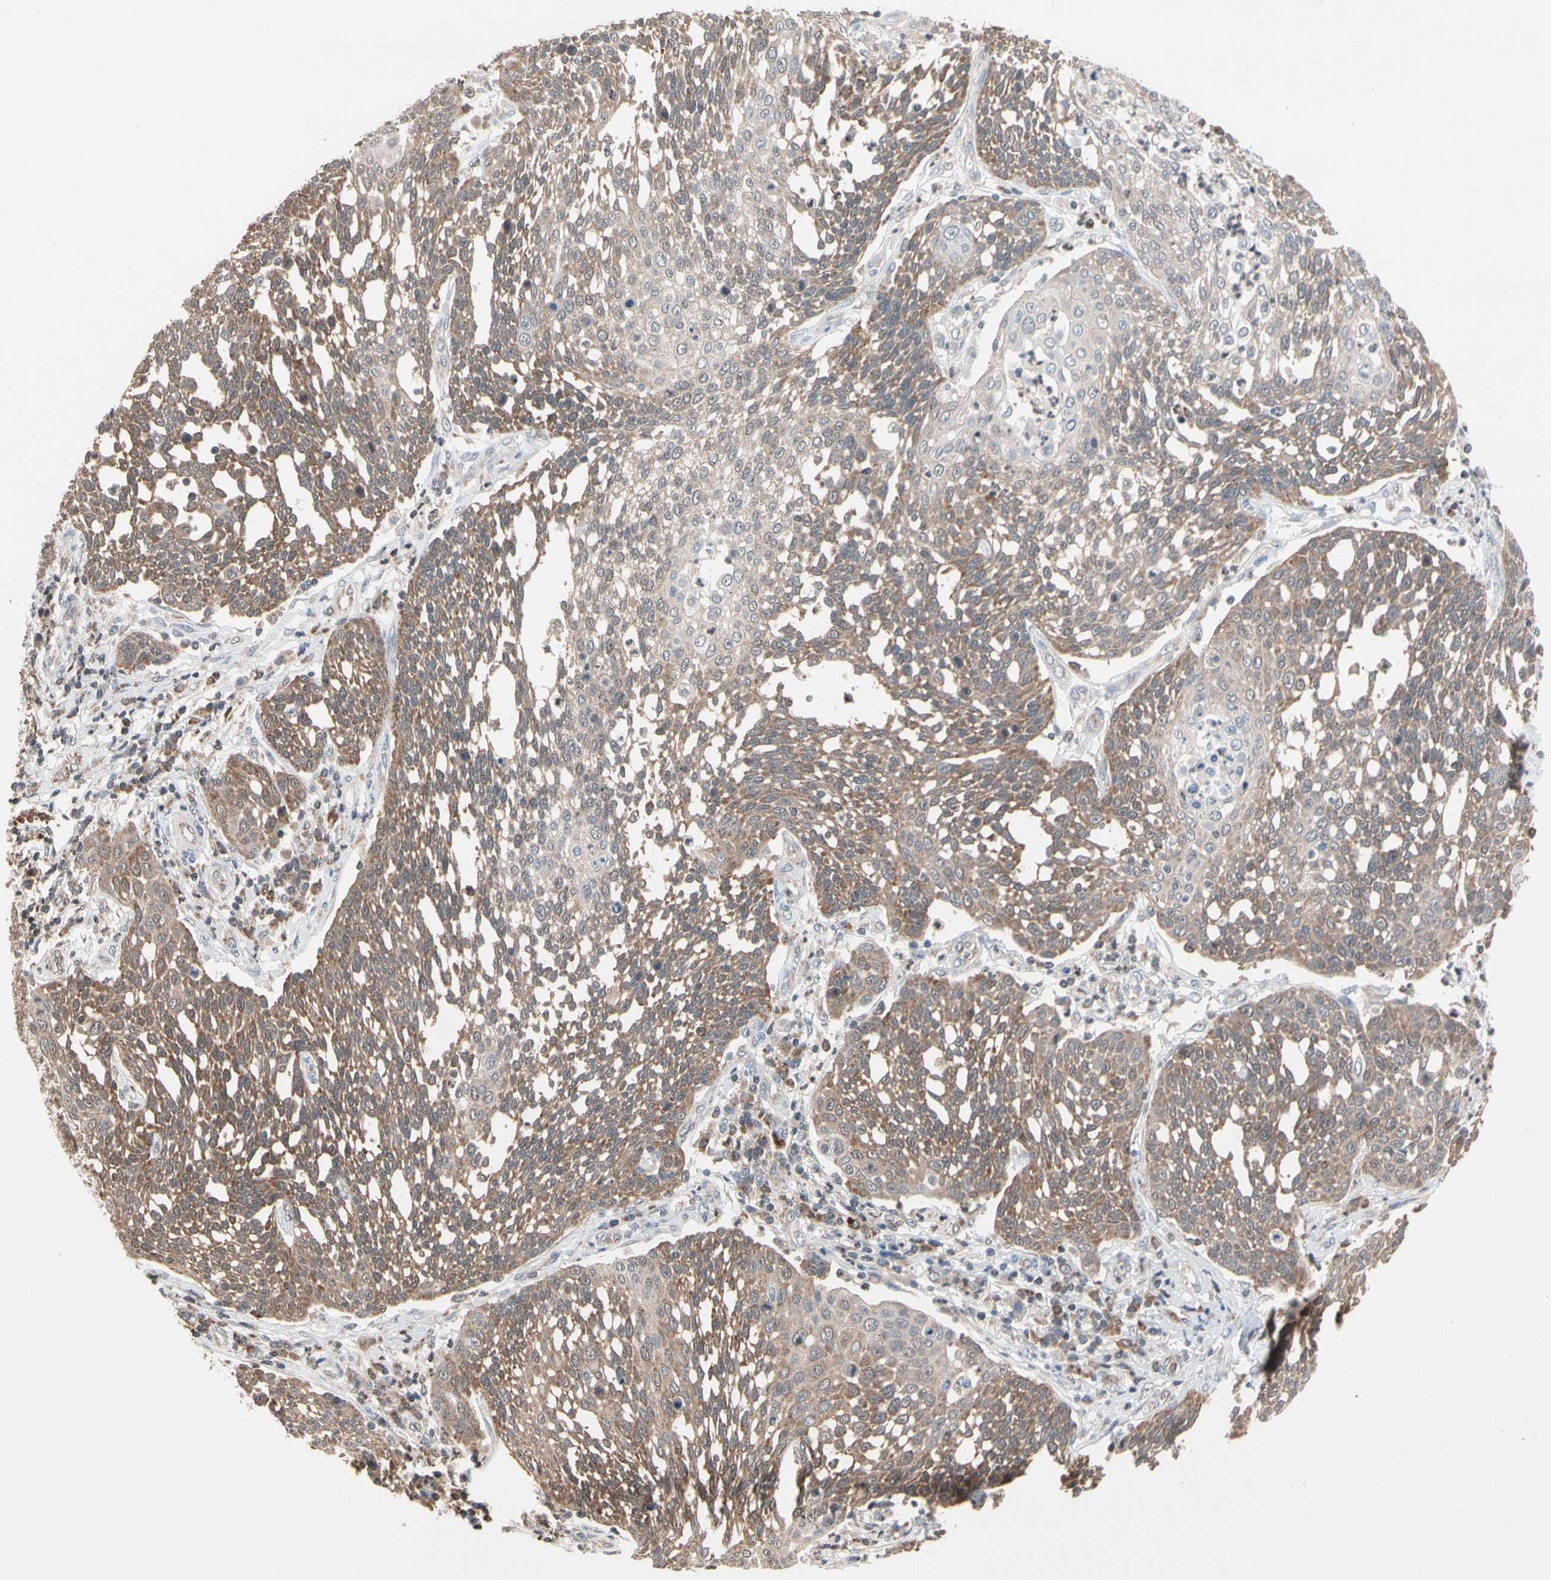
{"staining": {"intensity": "moderate", "quantity": ">75%", "location": "cytoplasmic/membranous,nuclear"}, "tissue": "cervical cancer", "cell_type": "Tumor cells", "image_type": "cancer", "snomed": [{"axis": "morphology", "description": "Squamous cell carcinoma, NOS"}, {"axis": "topography", "description": "Cervix"}], "caption": "Immunohistochemical staining of human cervical cancer demonstrates medium levels of moderate cytoplasmic/membranous and nuclear protein staining in about >75% of tumor cells. Ihc stains the protein in brown and the nuclei are stained blue.", "gene": "MTHFS", "patient": {"sex": "female", "age": 34}}